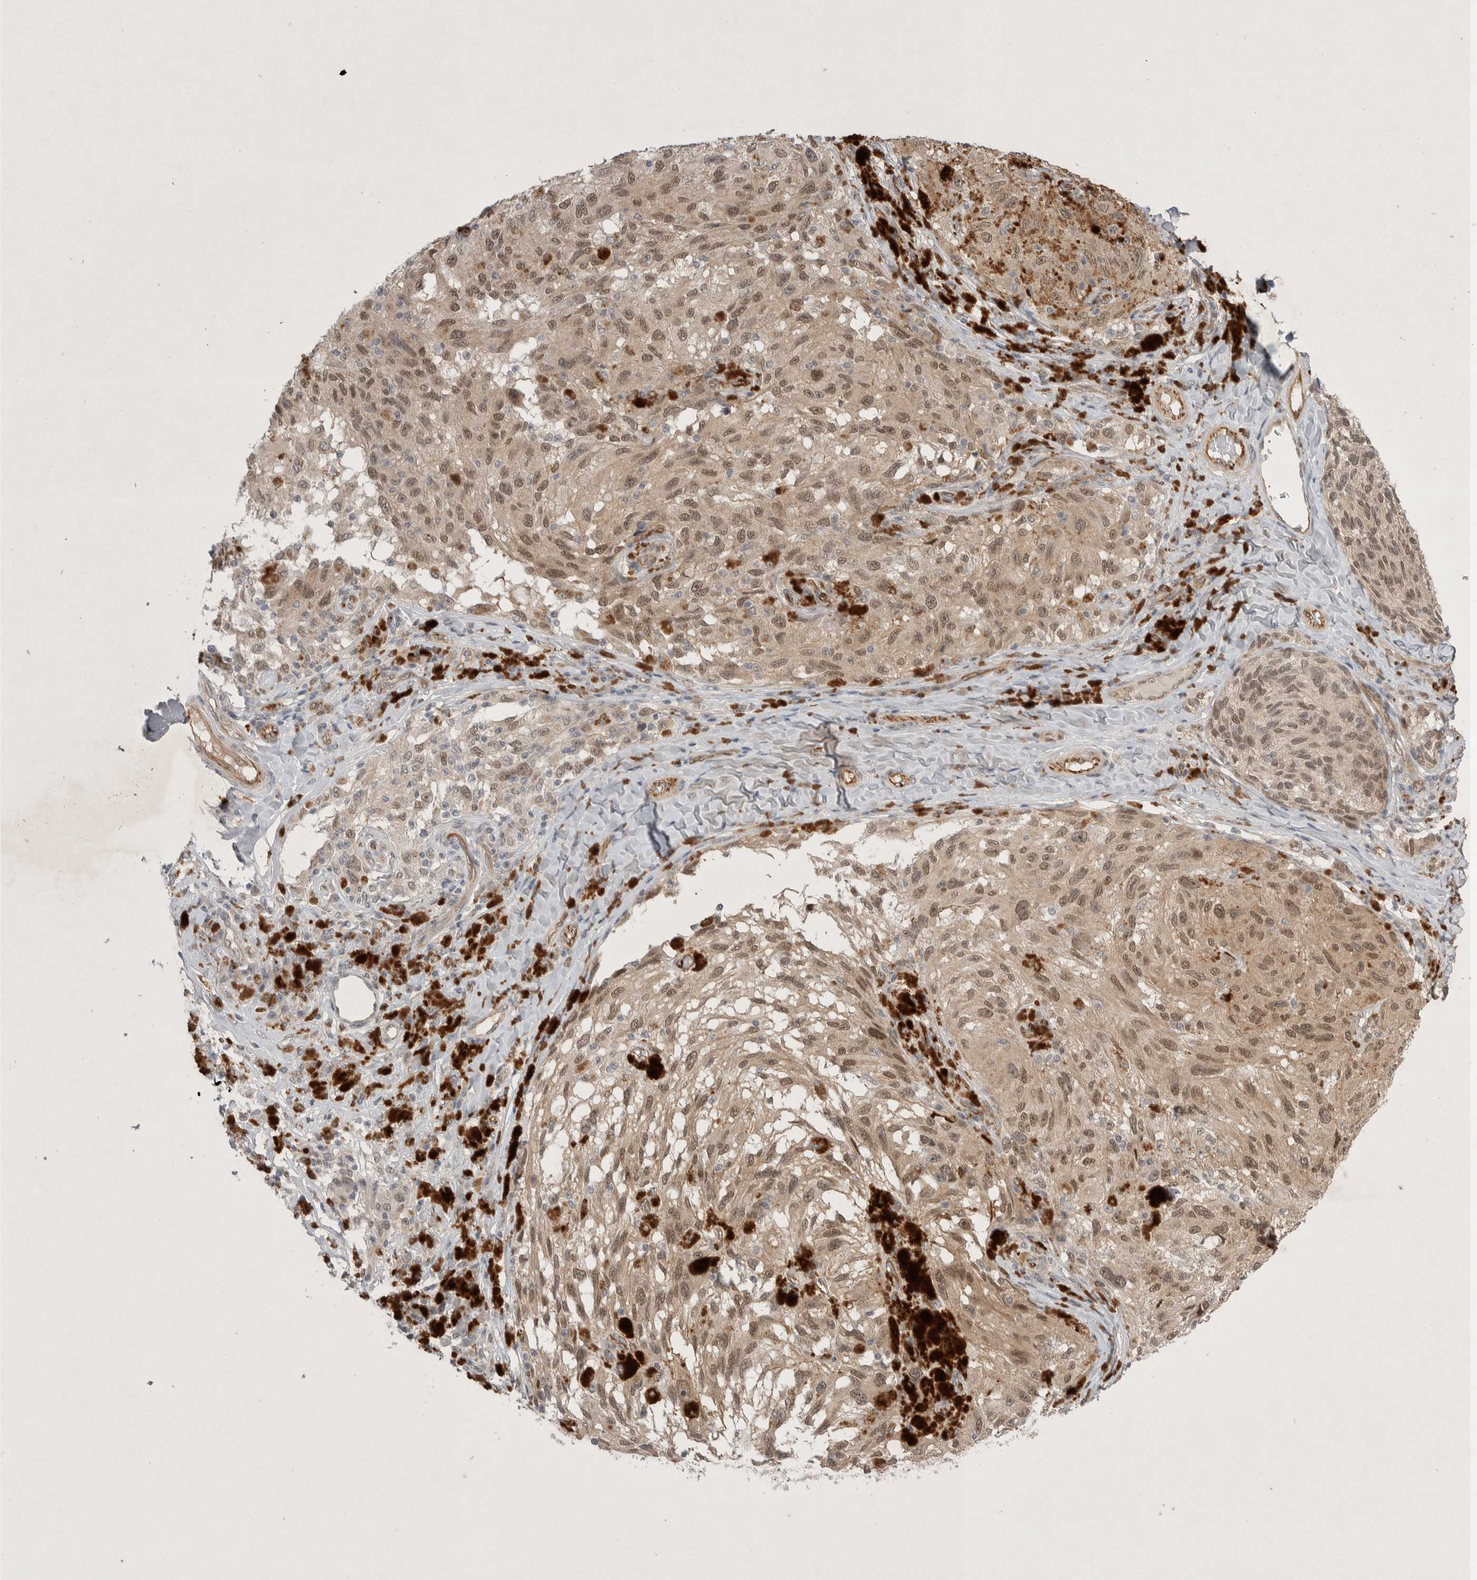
{"staining": {"intensity": "weak", "quantity": ">75%", "location": "nuclear"}, "tissue": "melanoma", "cell_type": "Tumor cells", "image_type": "cancer", "snomed": [{"axis": "morphology", "description": "Malignant melanoma, NOS"}, {"axis": "topography", "description": "Skin"}], "caption": "A low amount of weak nuclear expression is identified in about >75% of tumor cells in malignant melanoma tissue.", "gene": "ZNF704", "patient": {"sex": "female", "age": 73}}